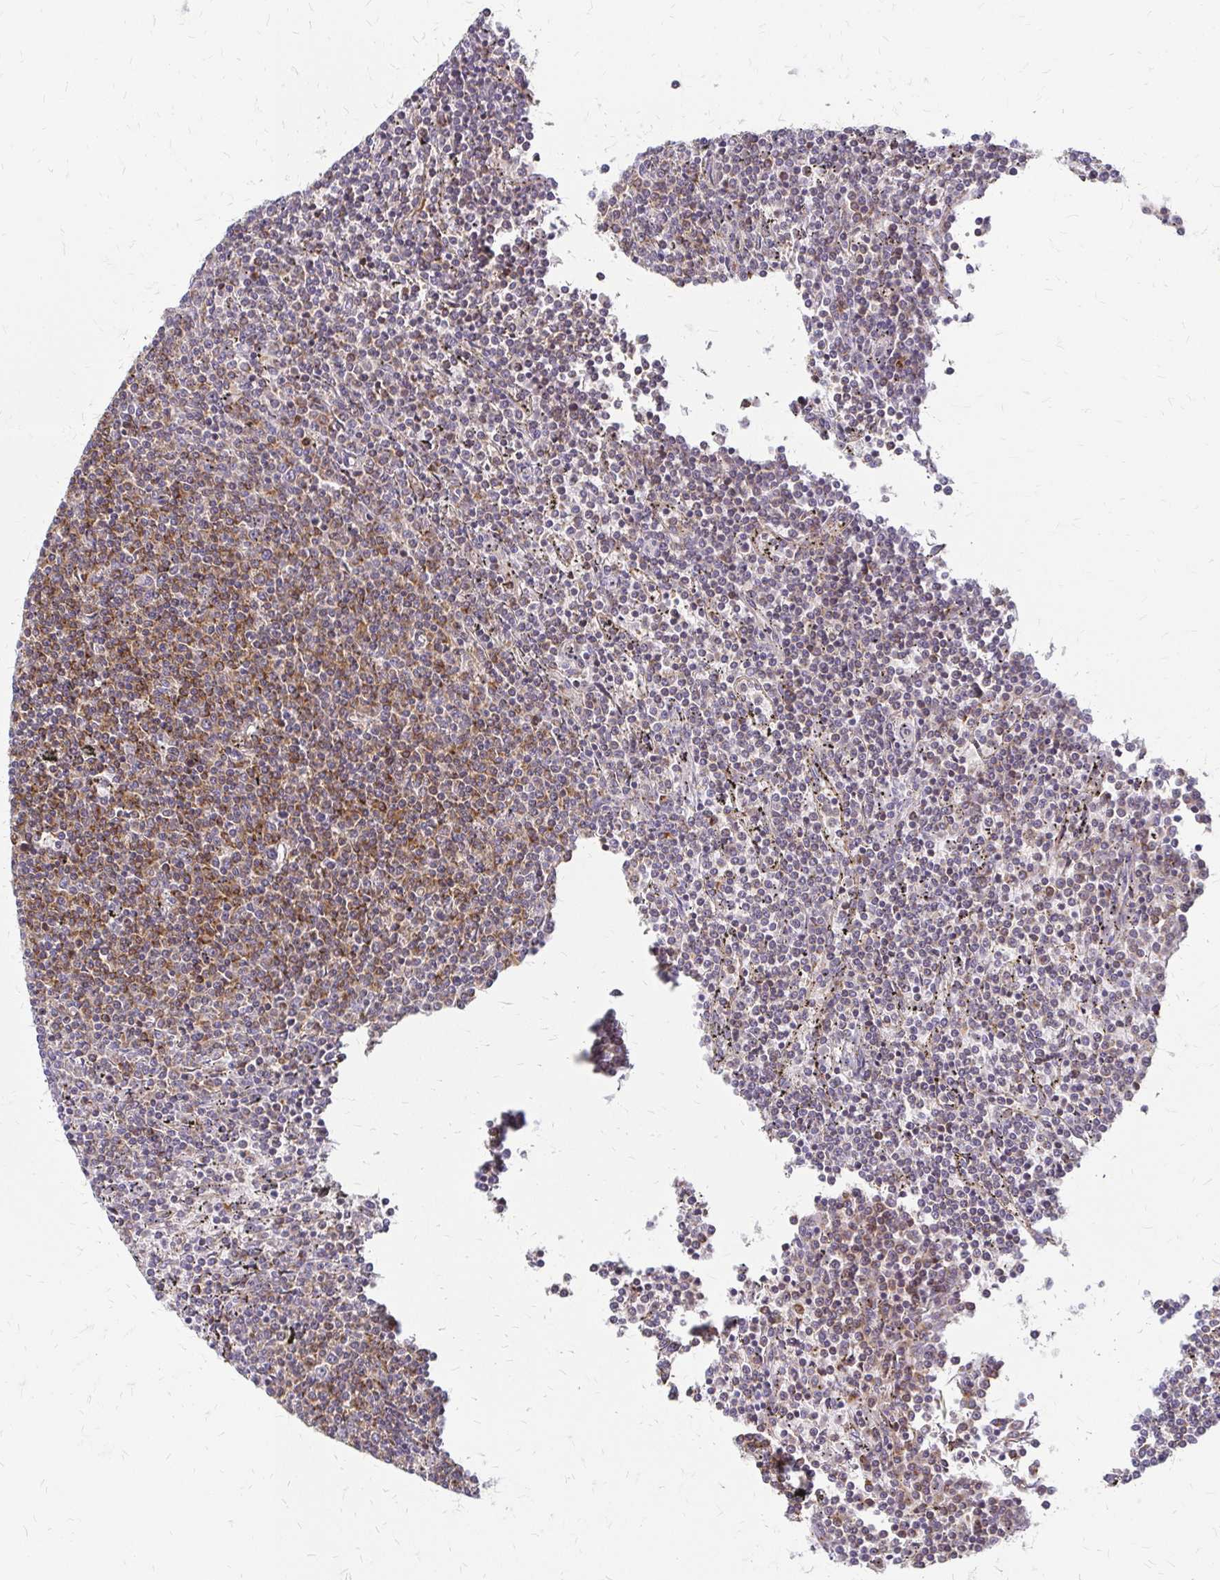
{"staining": {"intensity": "moderate", "quantity": "25%-75%", "location": "cytoplasmic/membranous"}, "tissue": "lymphoma", "cell_type": "Tumor cells", "image_type": "cancer", "snomed": [{"axis": "morphology", "description": "Malignant lymphoma, non-Hodgkin's type, Low grade"}, {"axis": "topography", "description": "Spleen"}], "caption": "Lymphoma was stained to show a protein in brown. There is medium levels of moderate cytoplasmic/membranous expression in approximately 25%-75% of tumor cells.", "gene": "ZNF383", "patient": {"sex": "female", "age": 50}}